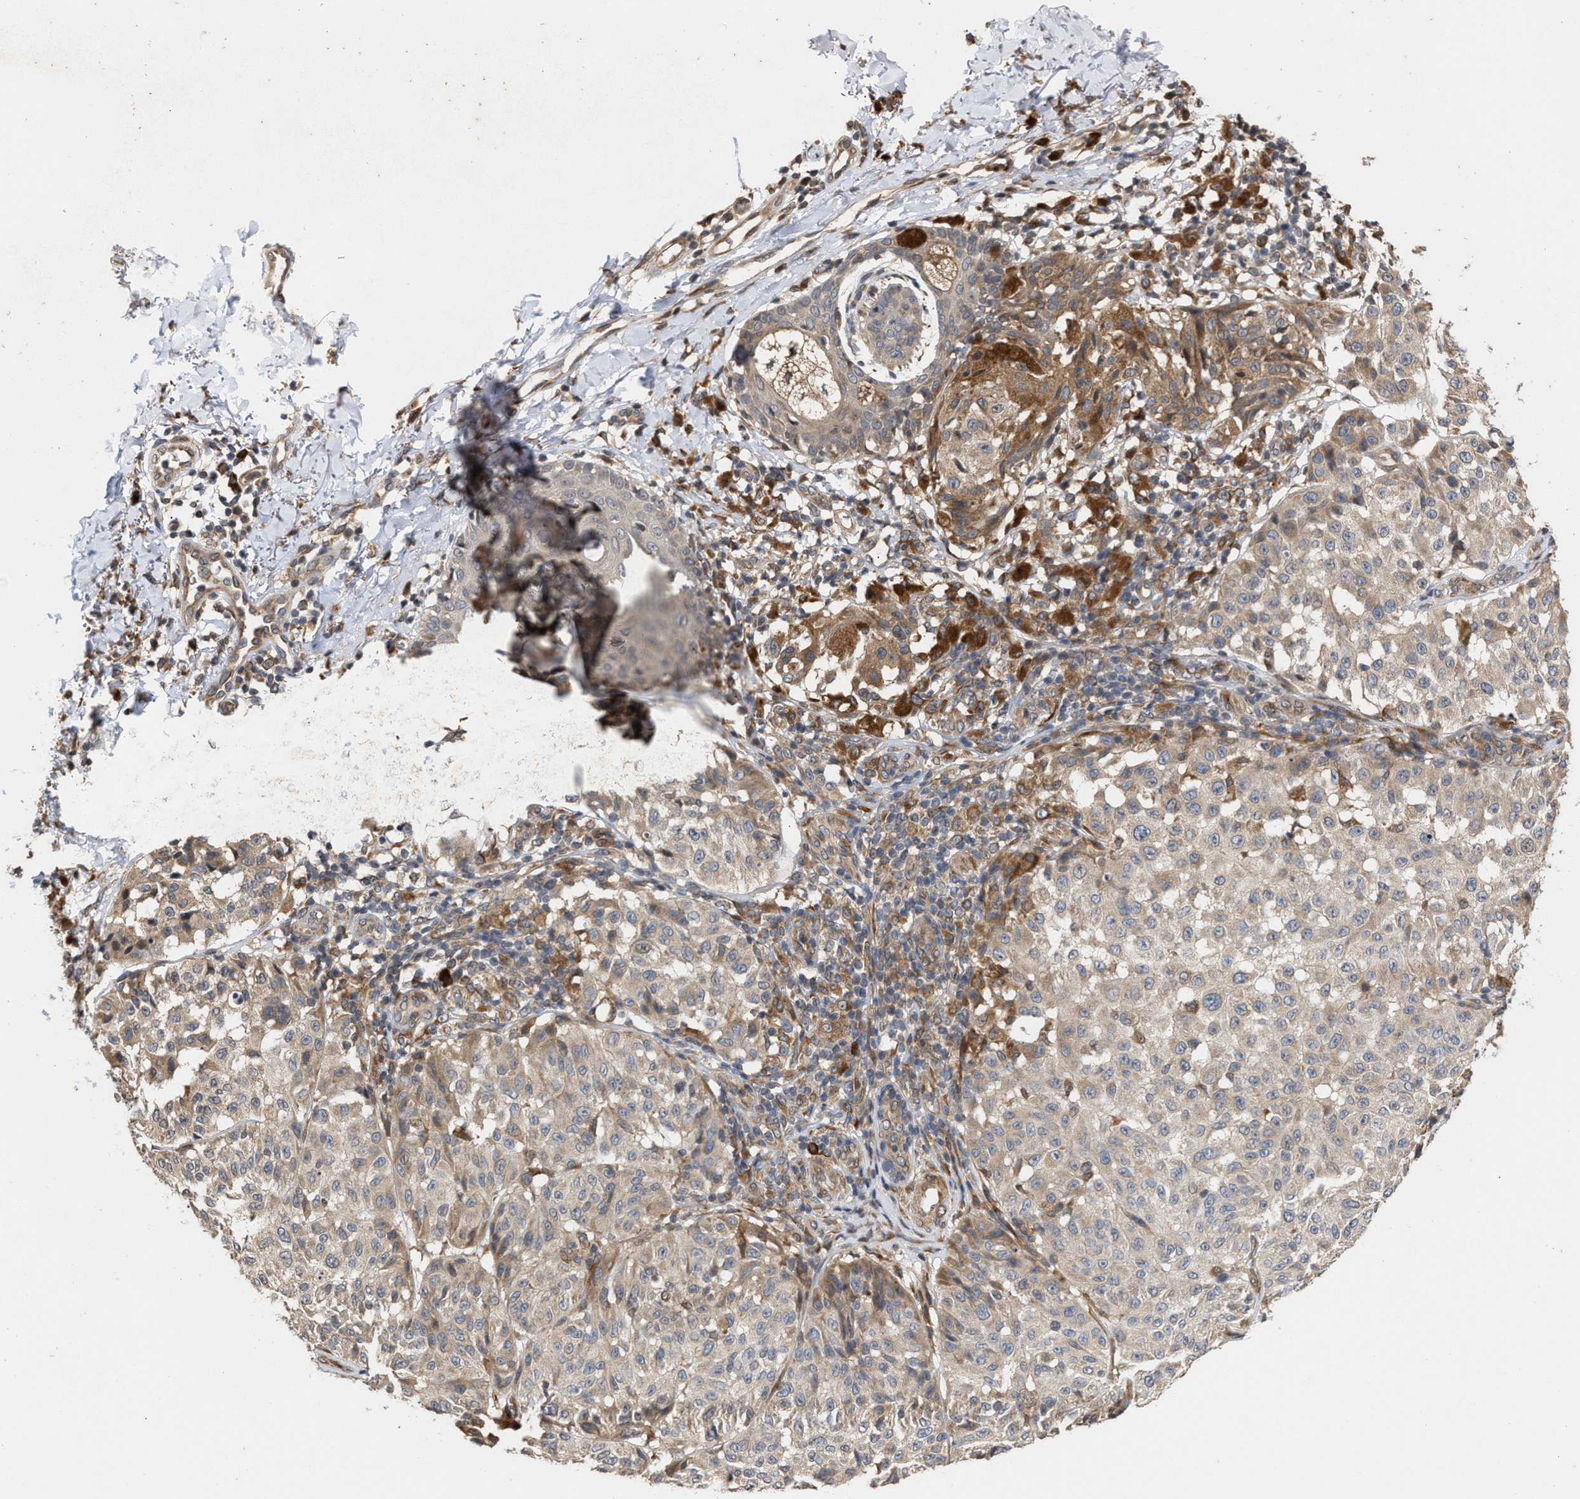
{"staining": {"intensity": "weak", "quantity": "<25%", "location": "cytoplasmic/membranous"}, "tissue": "melanoma", "cell_type": "Tumor cells", "image_type": "cancer", "snomed": [{"axis": "morphology", "description": "Malignant melanoma, NOS"}, {"axis": "topography", "description": "Skin"}], "caption": "The photomicrograph shows no staining of tumor cells in malignant melanoma. (DAB (3,3'-diaminobenzidine) IHC with hematoxylin counter stain).", "gene": "SAR1A", "patient": {"sex": "female", "age": 46}}